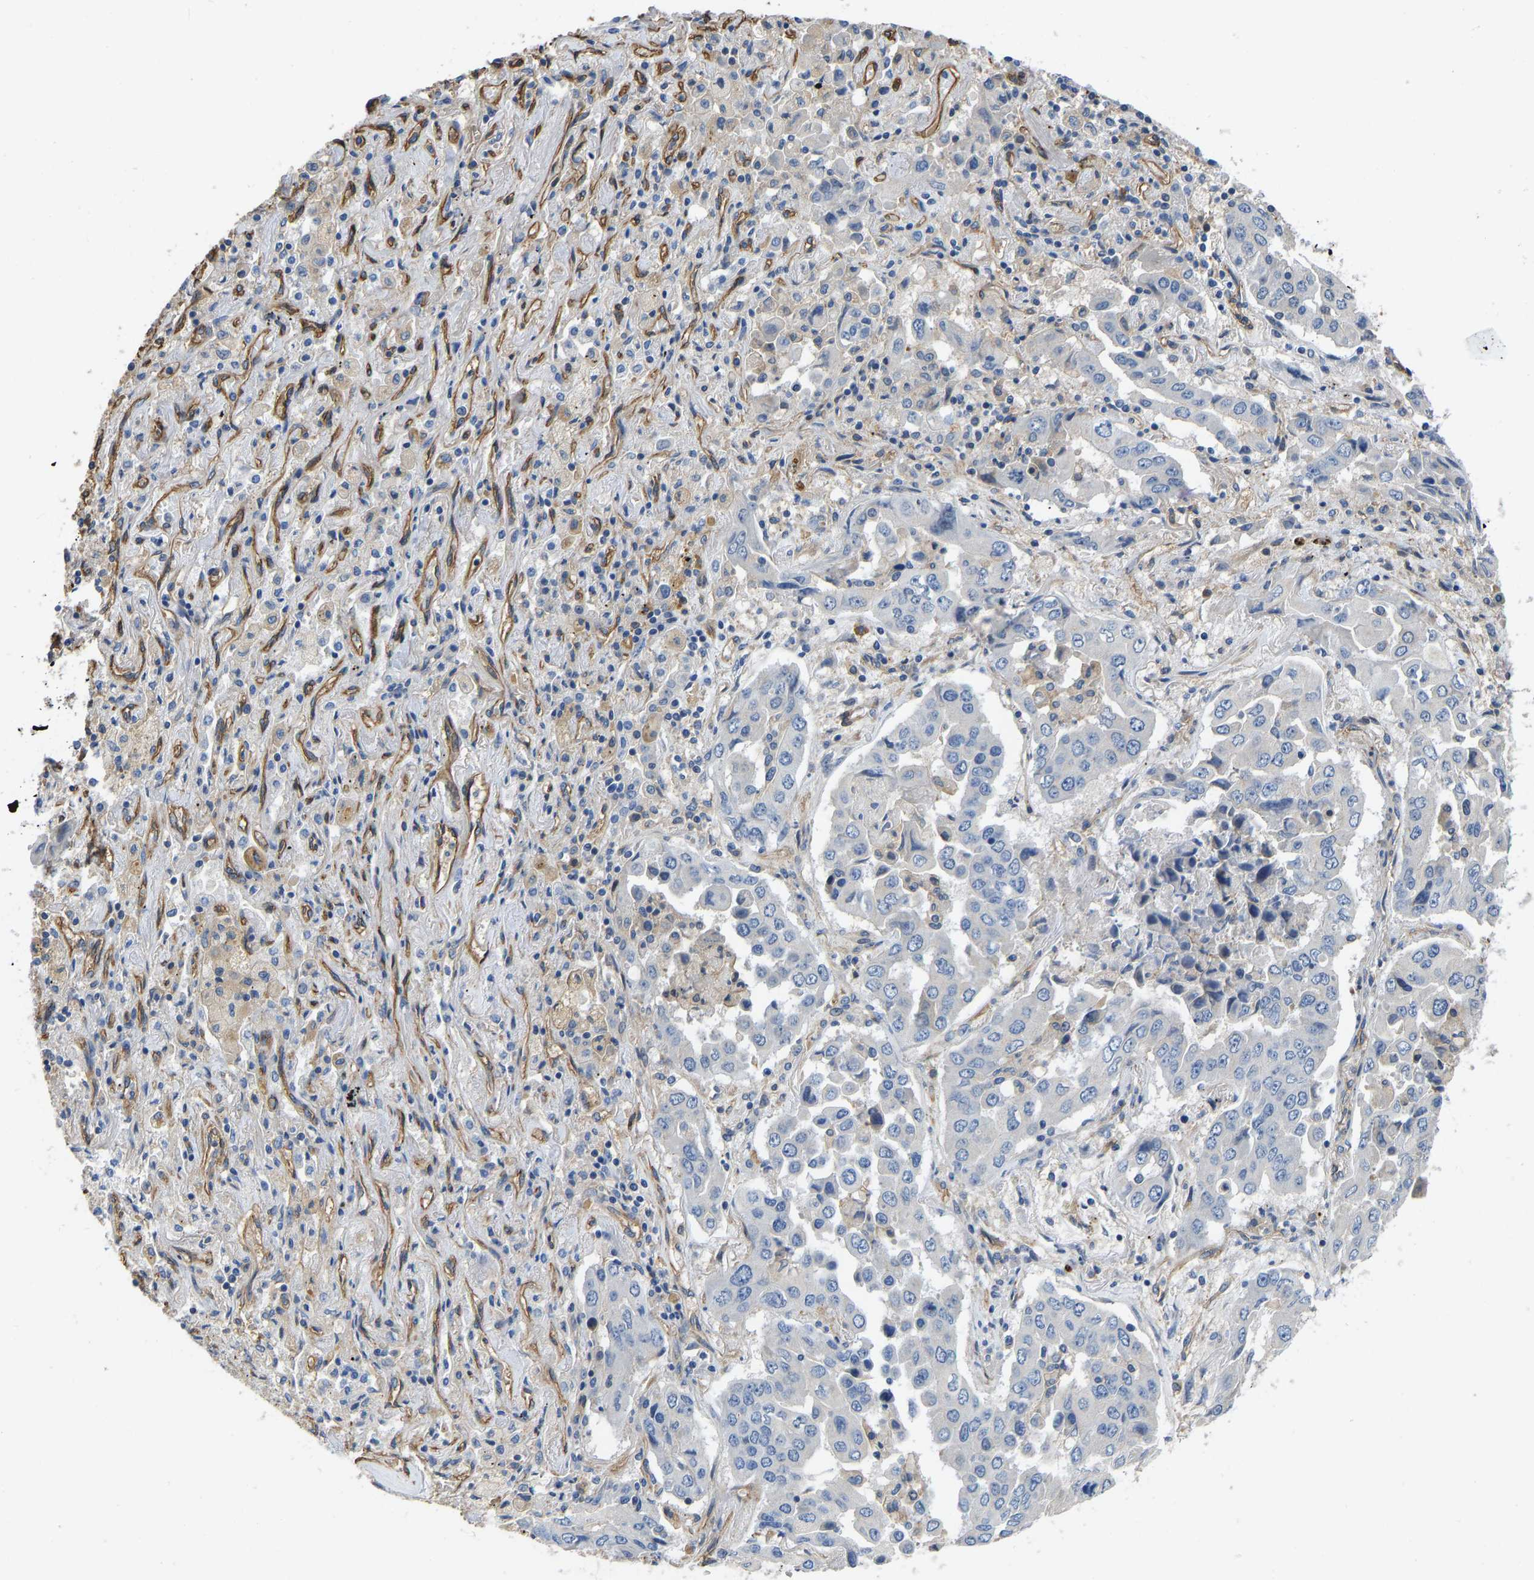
{"staining": {"intensity": "negative", "quantity": "none", "location": "none"}, "tissue": "lung cancer", "cell_type": "Tumor cells", "image_type": "cancer", "snomed": [{"axis": "morphology", "description": "Adenocarcinoma, NOS"}, {"axis": "topography", "description": "Lung"}], "caption": "Lung cancer (adenocarcinoma) was stained to show a protein in brown. There is no significant staining in tumor cells.", "gene": "ELMO2", "patient": {"sex": "female", "age": 65}}